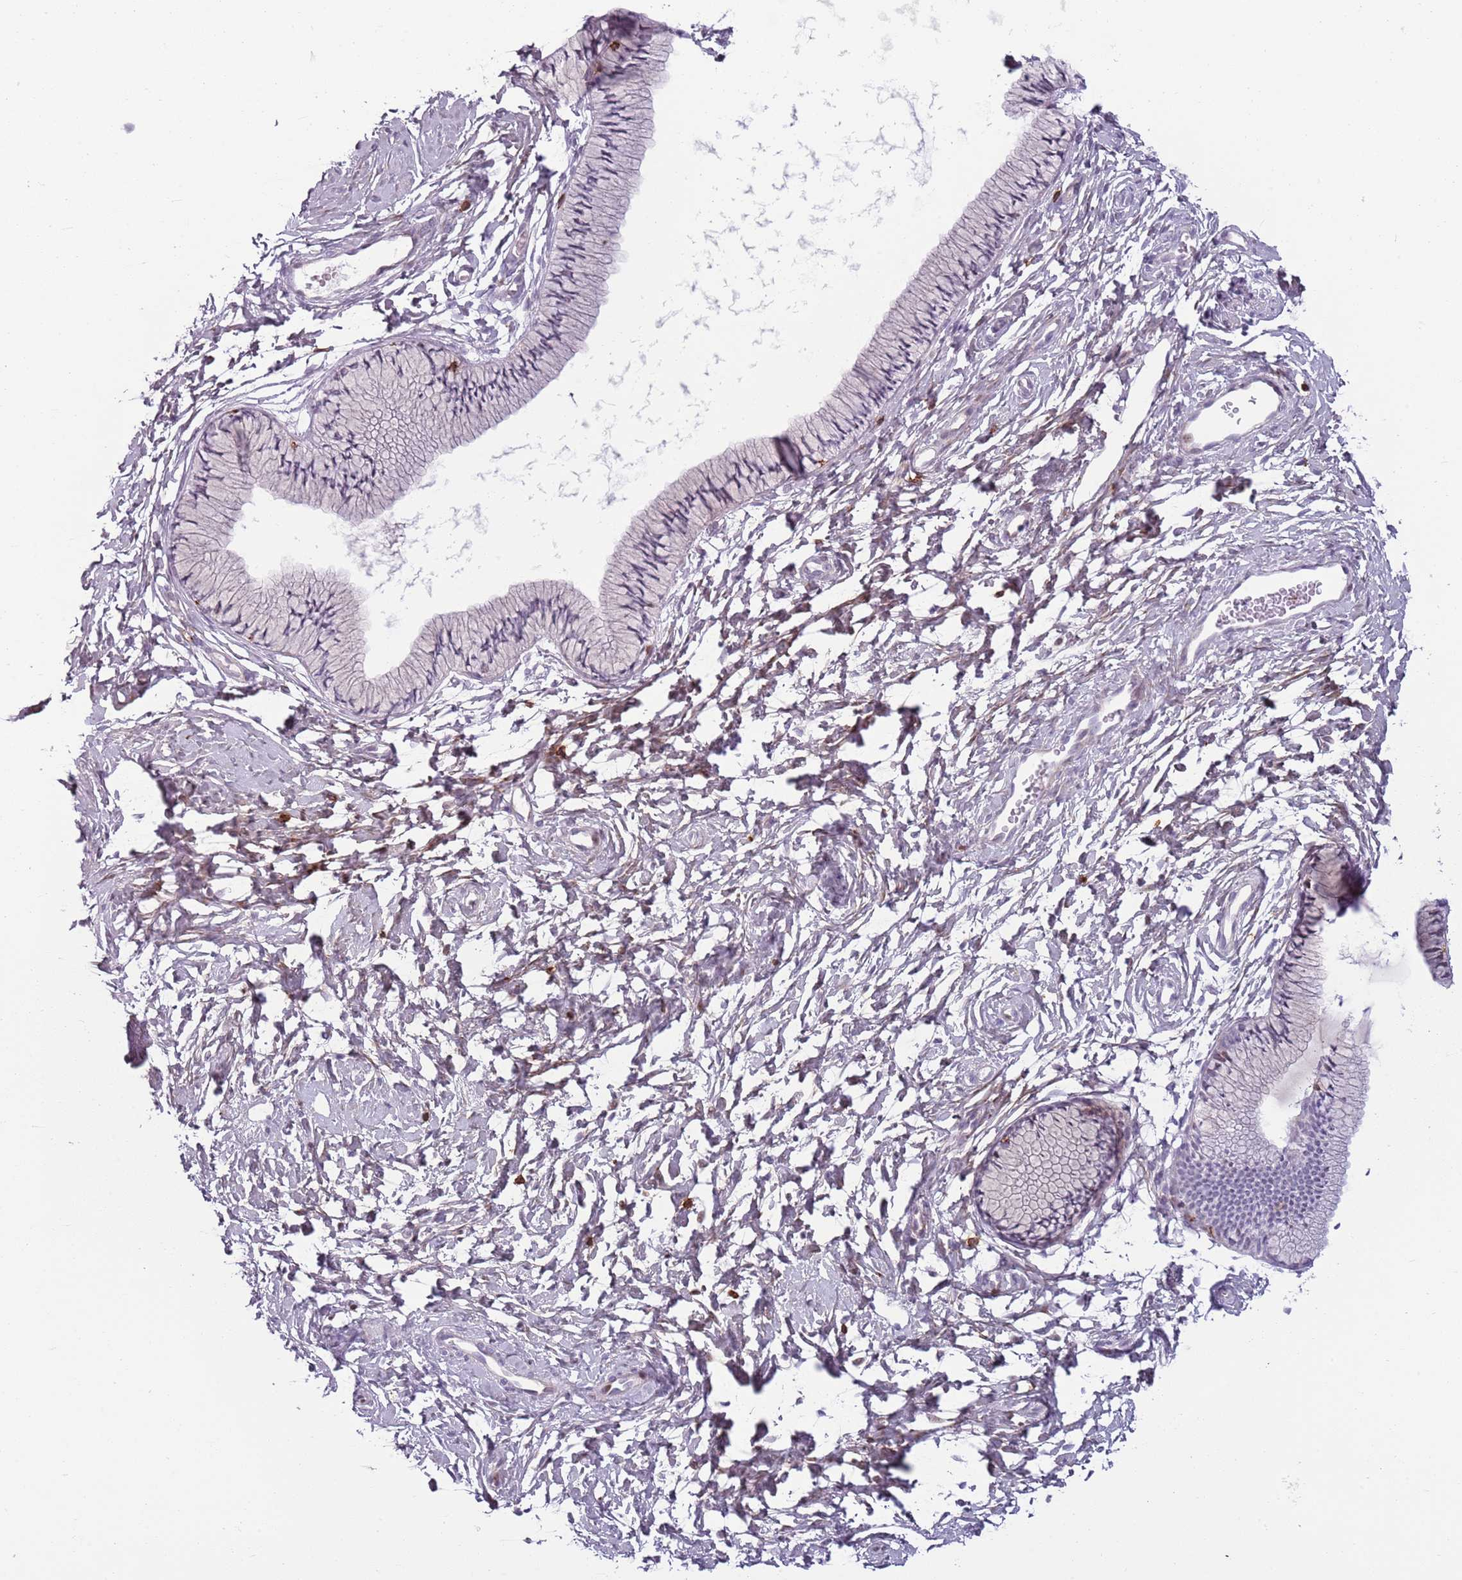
{"staining": {"intensity": "negative", "quantity": "none", "location": "none"}, "tissue": "cervix", "cell_type": "Glandular cells", "image_type": "normal", "snomed": [{"axis": "morphology", "description": "Normal tissue, NOS"}, {"axis": "topography", "description": "Cervix"}], "caption": "This is an immunohistochemistry (IHC) photomicrograph of normal human cervix. There is no staining in glandular cells.", "gene": "ZNF583", "patient": {"sex": "female", "age": 33}}